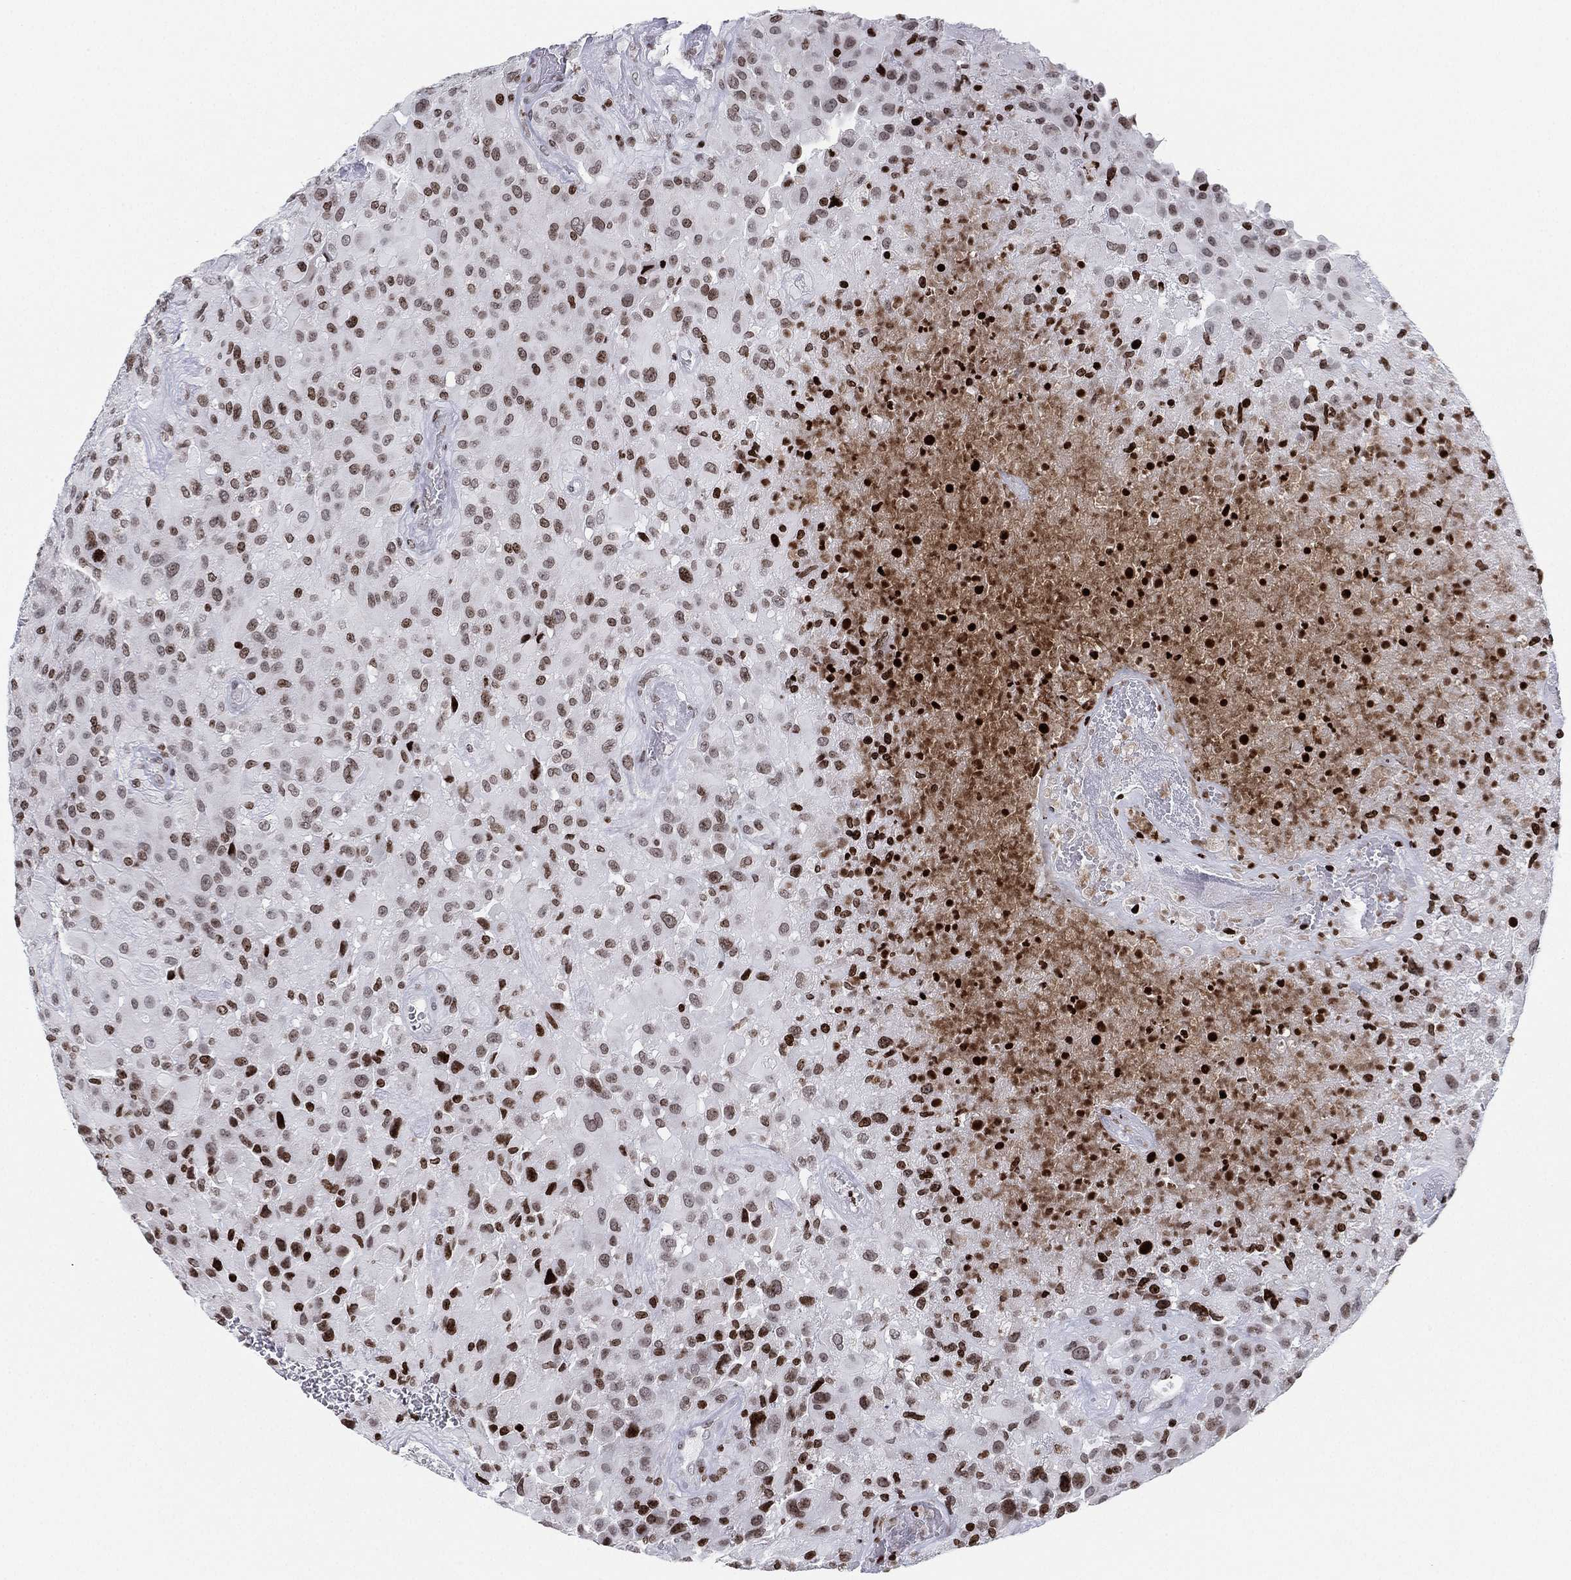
{"staining": {"intensity": "strong", "quantity": "25%-75%", "location": "nuclear"}, "tissue": "glioma", "cell_type": "Tumor cells", "image_type": "cancer", "snomed": [{"axis": "morphology", "description": "Glioma, malignant, High grade"}, {"axis": "topography", "description": "Cerebral cortex"}], "caption": "Strong nuclear protein expression is appreciated in about 25%-75% of tumor cells in glioma. Immunohistochemistry (ihc) stains the protein of interest in brown and the nuclei are stained blue.", "gene": "MFSD14A", "patient": {"sex": "male", "age": 35}}